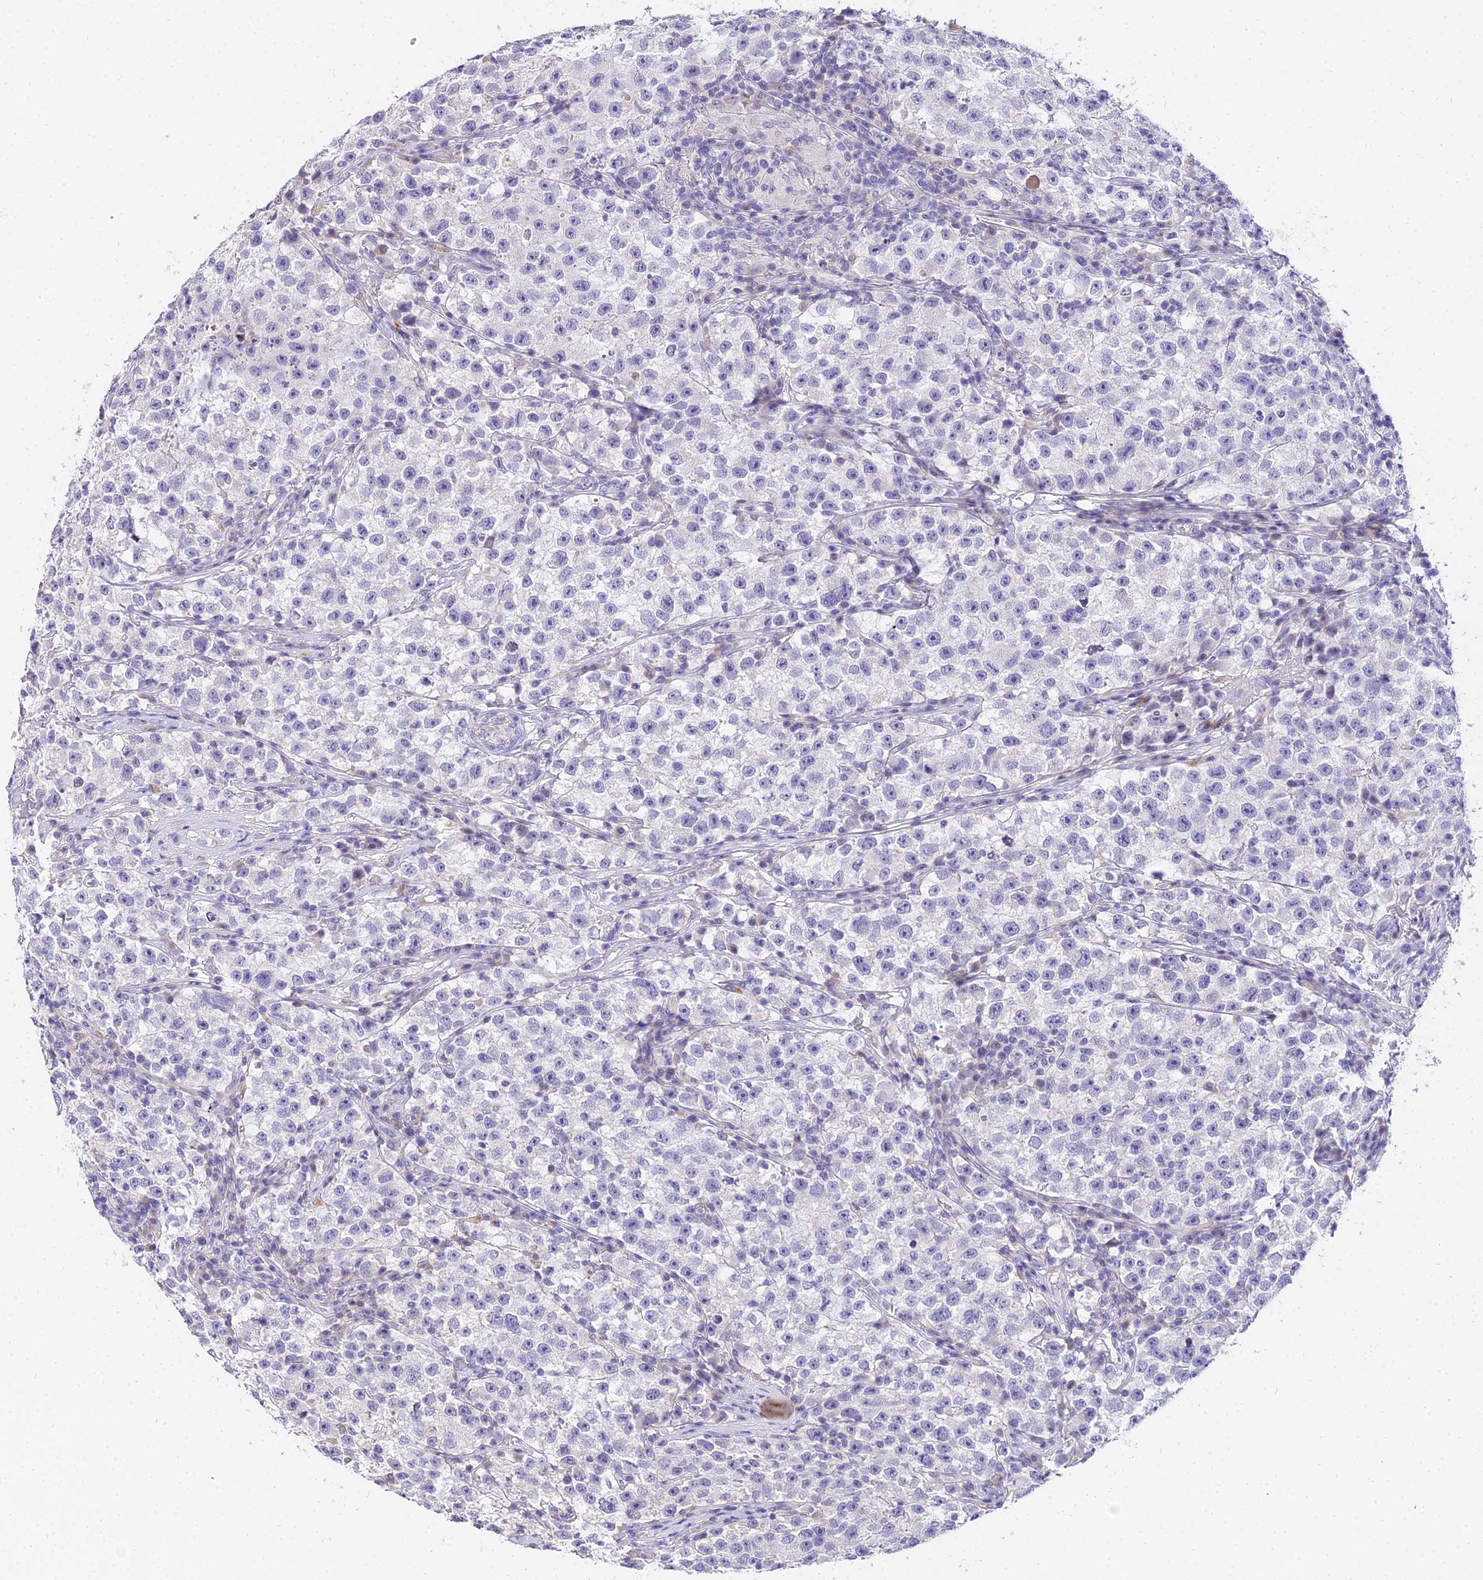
{"staining": {"intensity": "negative", "quantity": "none", "location": "none"}, "tissue": "testis cancer", "cell_type": "Tumor cells", "image_type": "cancer", "snomed": [{"axis": "morphology", "description": "Seminoma, NOS"}, {"axis": "topography", "description": "Testis"}], "caption": "Seminoma (testis) stained for a protein using immunohistochemistry demonstrates no expression tumor cells.", "gene": "VWC2L", "patient": {"sex": "male", "age": 22}}